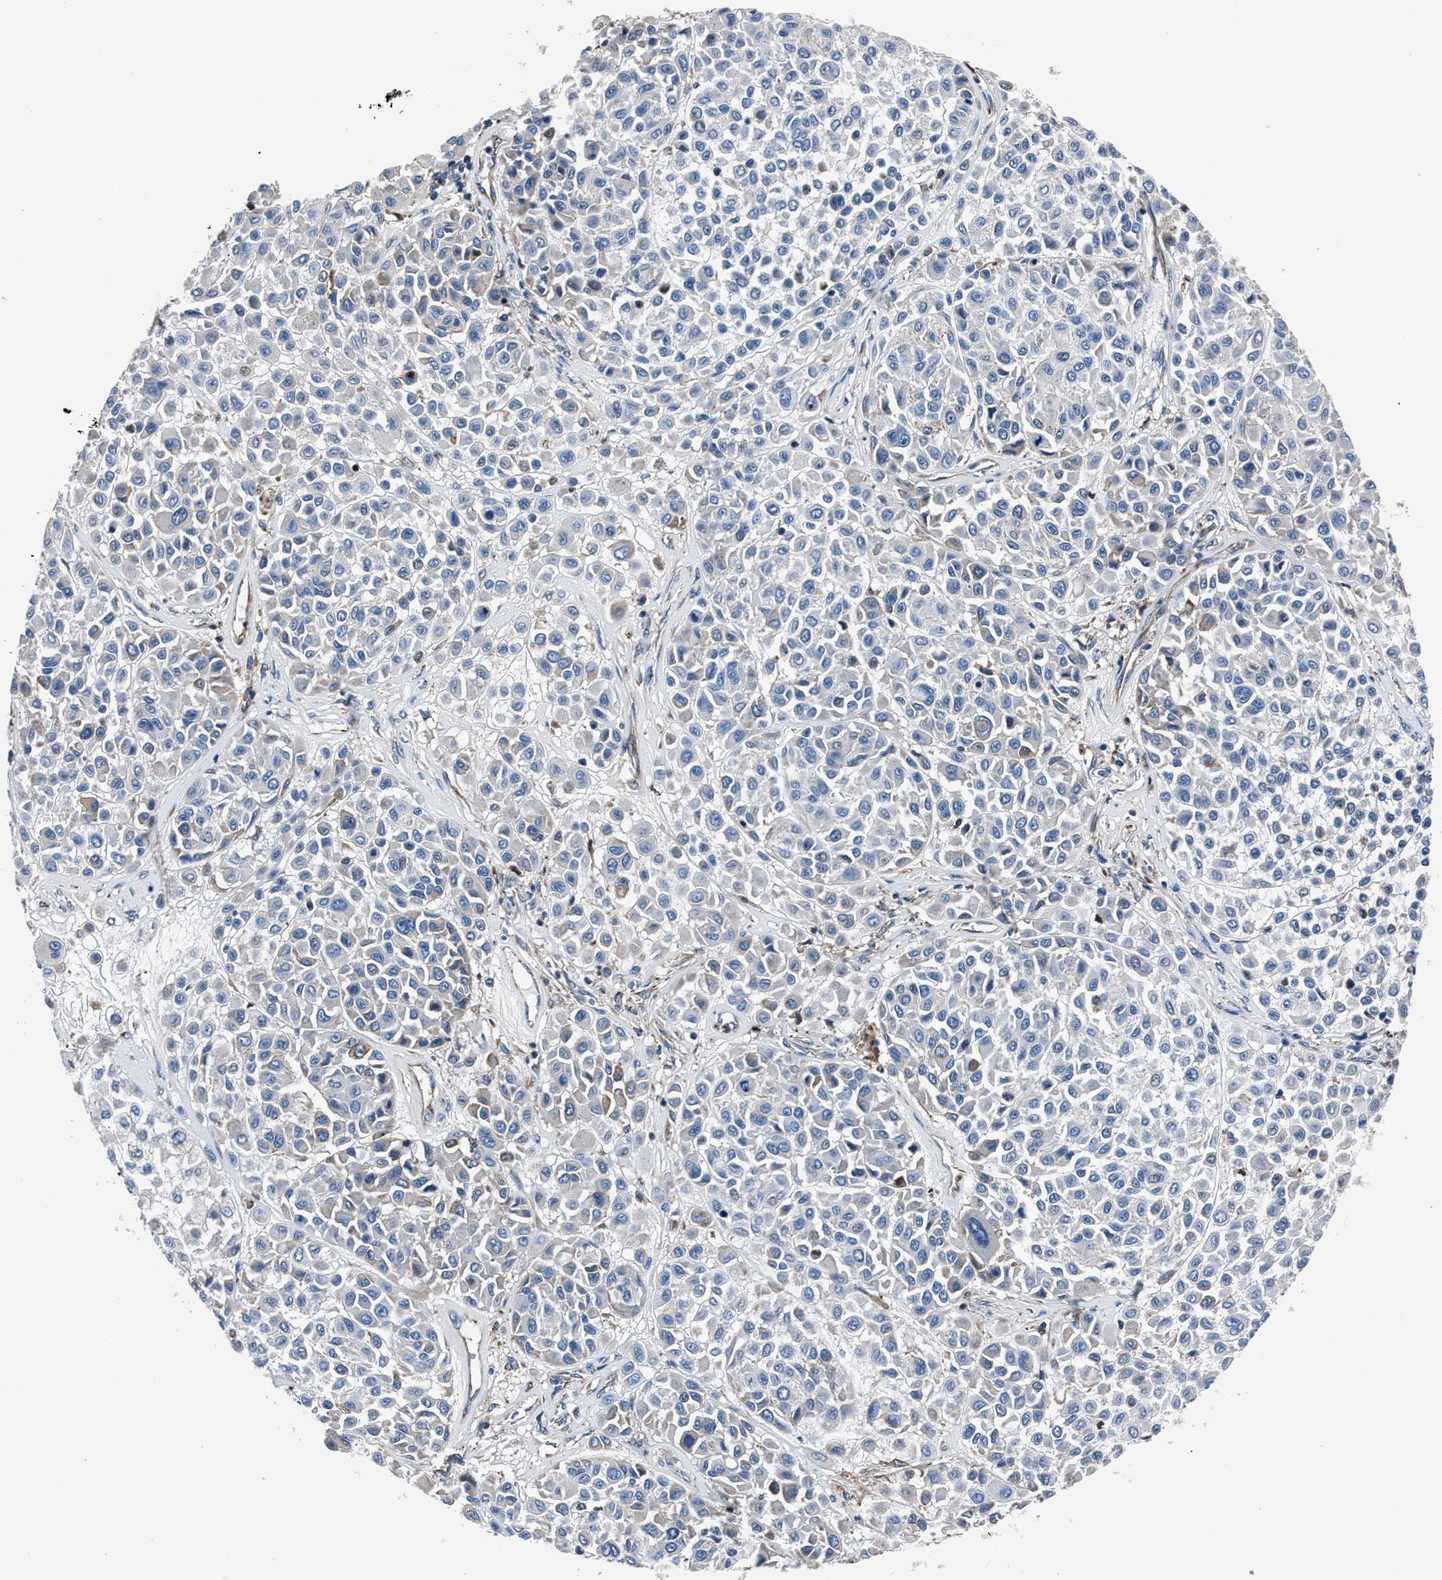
{"staining": {"intensity": "negative", "quantity": "none", "location": "none"}, "tissue": "melanoma", "cell_type": "Tumor cells", "image_type": "cancer", "snomed": [{"axis": "morphology", "description": "Malignant melanoma, Metastatic site"}, {"axis": "topography", "description": "Soft tissue"}], "caption": "Immunohistochemical staining of malignant melanoma (metastatic site) demonstrates no significant staining in tumor cells. The staining was performed using DAB (3,3'-diaminobenzidine) to visualize the protein expression in brown, while the nuclei were stained in blue with hematoxylin (Magnification: 20x).", "gene": "MFSD11", "patient": {"sex": "male", "age": 41}}